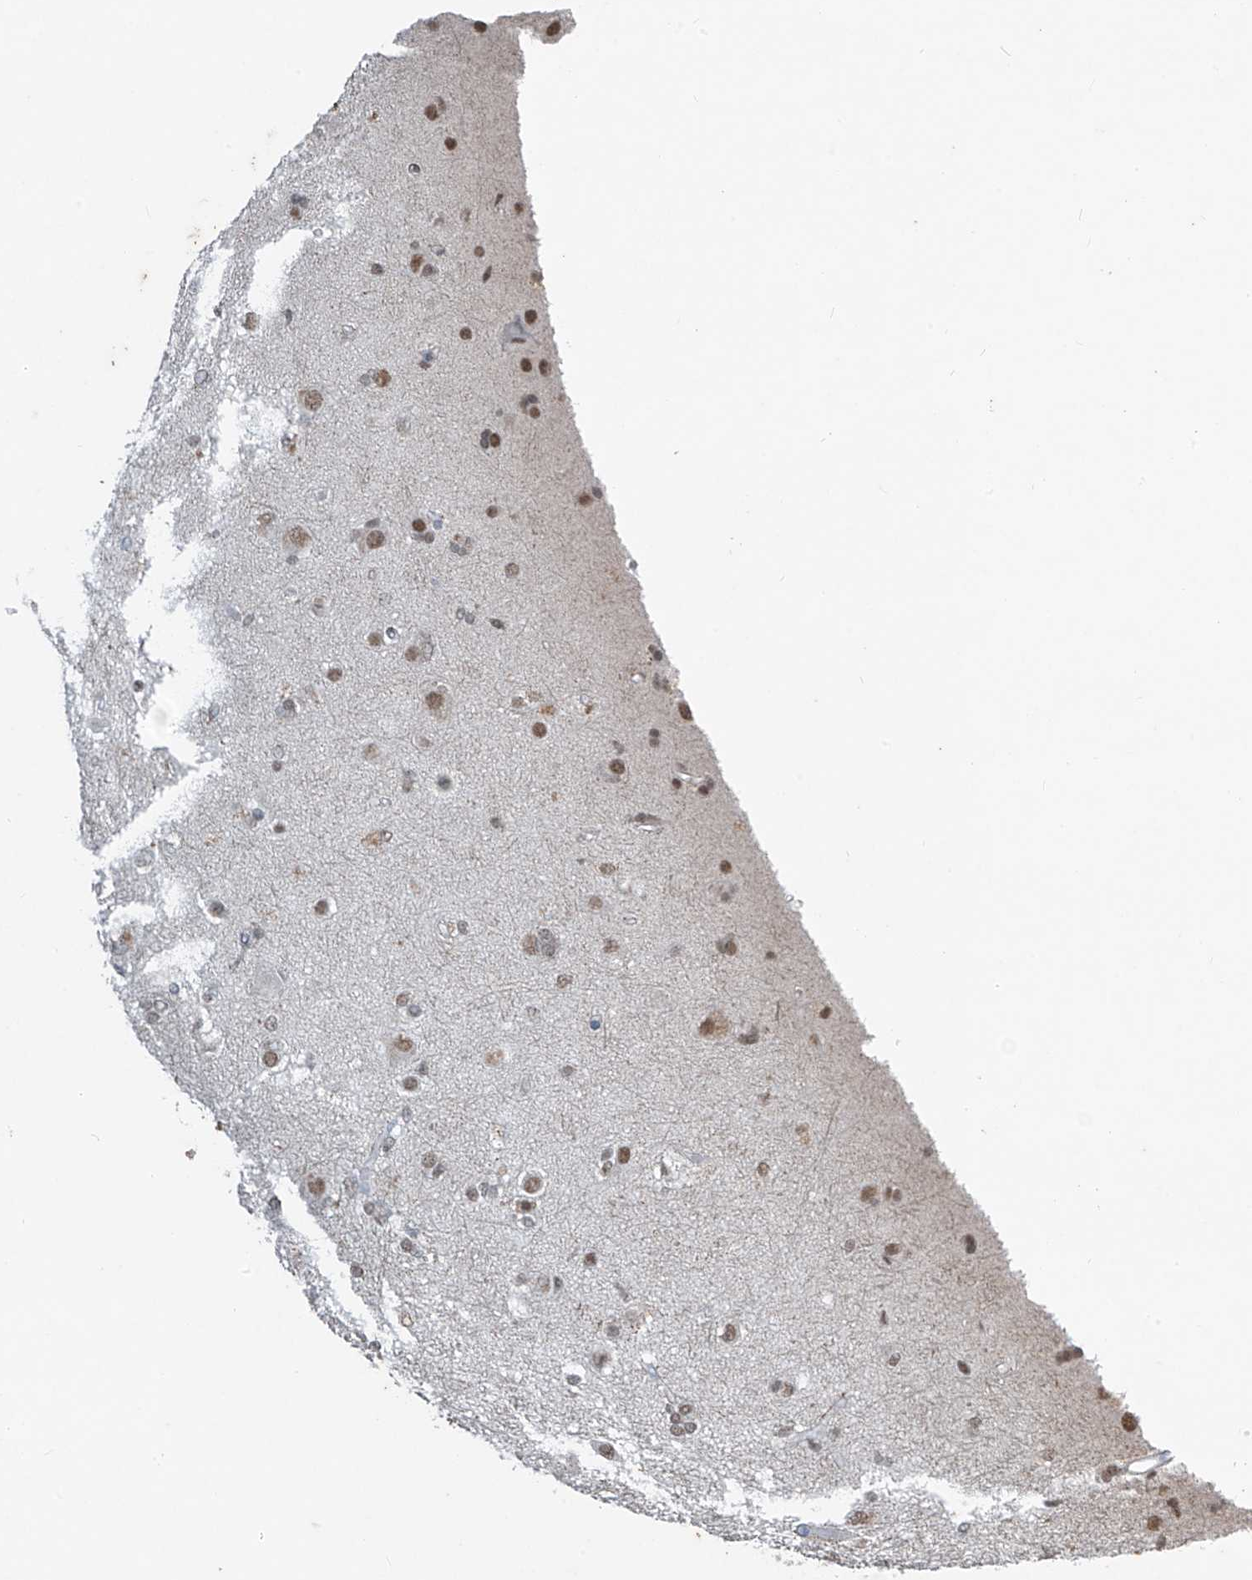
{"staining": {"intensity": "moderate", "quantity": ">75%", "location": "nuclear"}, "tissue": "glioma", "cell_type": "Tumor cells", "image_type": "cancer", "snomed": [{"axis": "morphology", "description": "Glioma, malignant, High grade"}, {"axis": "topography", "description": "Brain"}], "caption": "The image shows staining of malignant glioma (high-grade), revealing moderate nuclear protein staining (brown color) within tumor cells. (Stains: DAB (3,3'-diaminobenzidine) in brown, nuclei in blue, Microscopy: brightfield microscopy at high magnification).", "gene": "TFEC", "patient": {"sex": "female", "age": 59}}